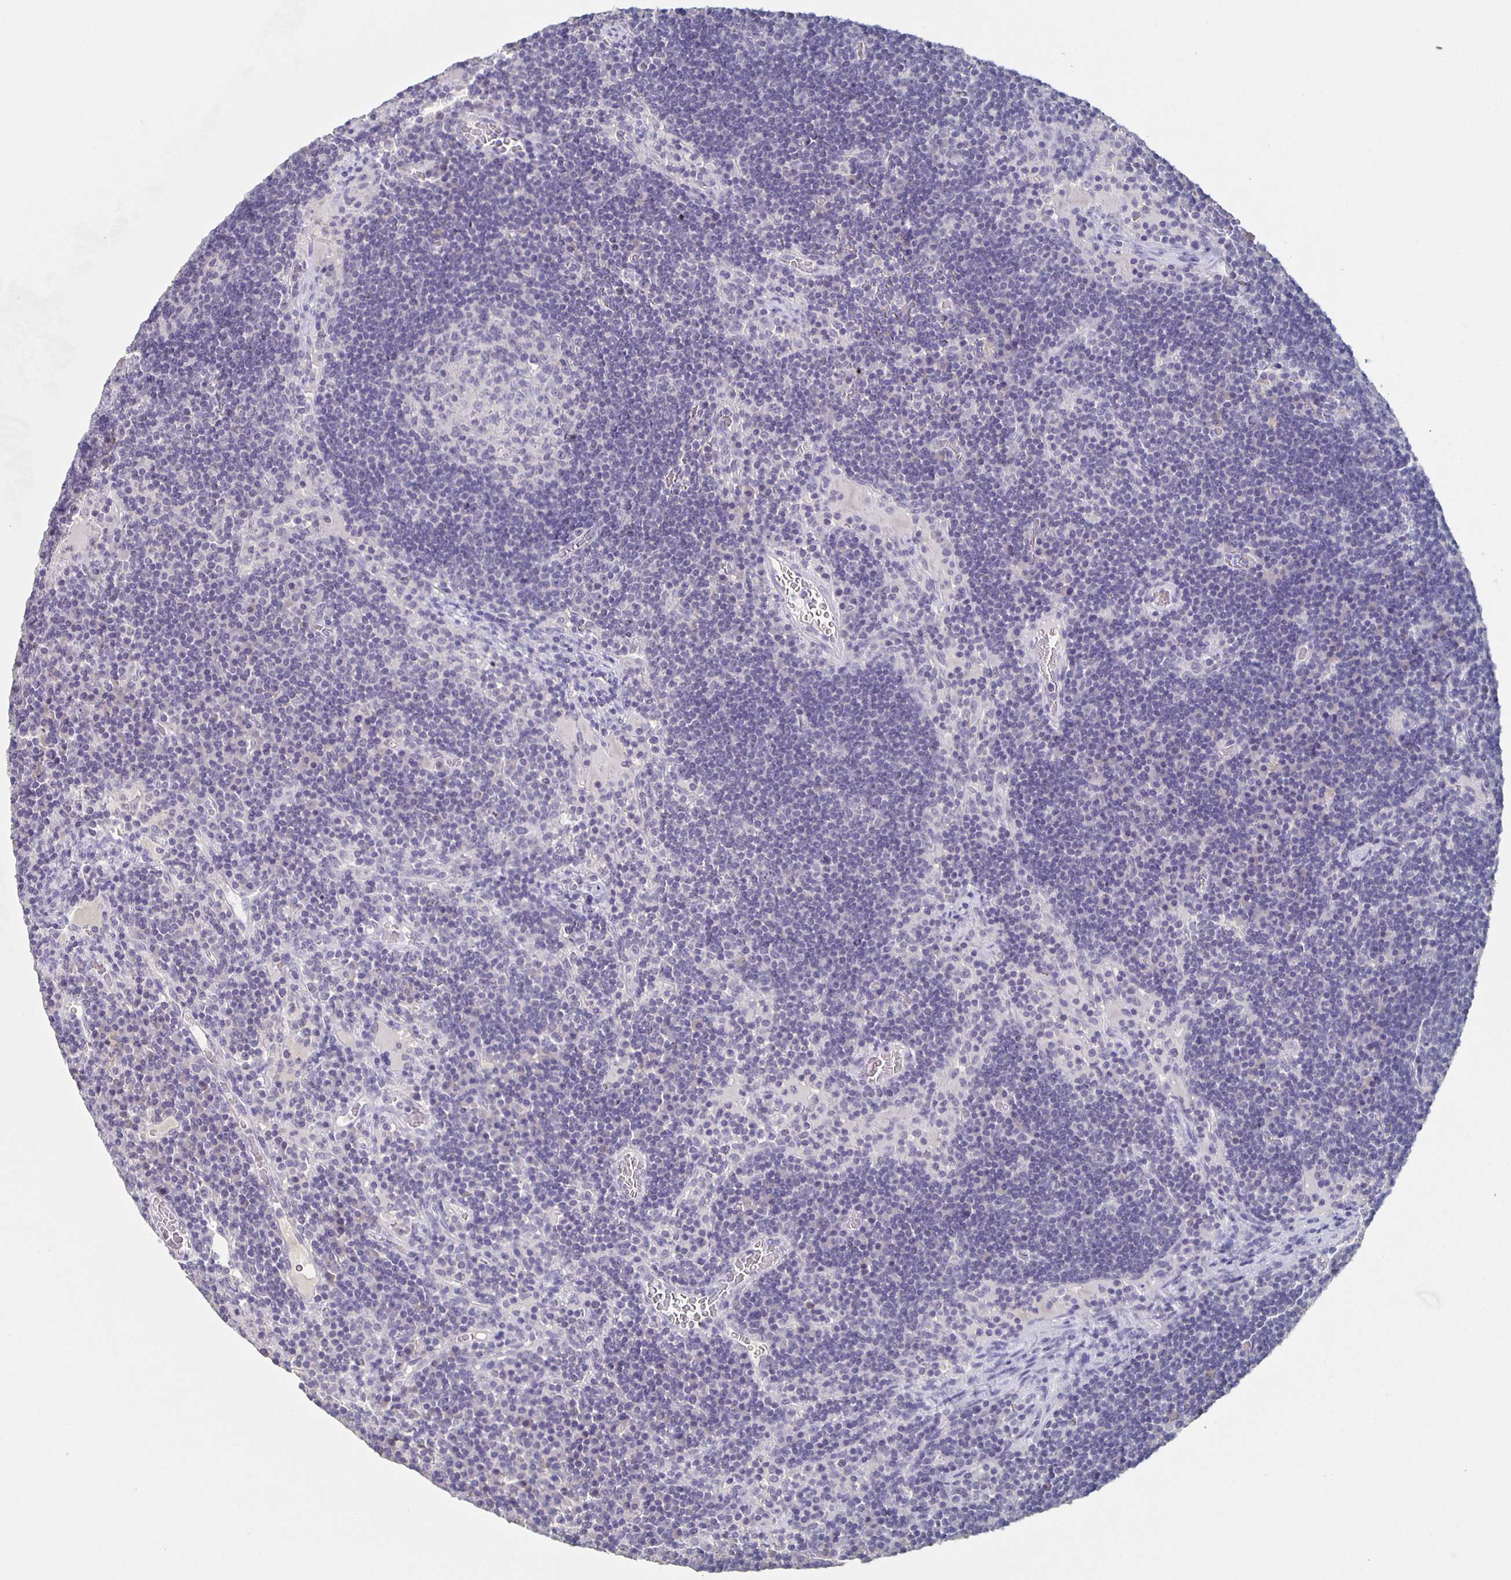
{"staining": {"intensity": "negative", "quantity": "none", "location": "none"}, "tissue": "lymph node", "cell_type": "Germinal center cells", "image_type": "normal", "snomed": [{"axis": "morphology", "description": "Normal tissue, NOS"}, {"axis": "topography", "description": "Lymph node"}], "caption": "The histopathology image shows no staining of germinal center cells in unremarkable lymph node.", "gene": "CACNA2D2", "patient": {"sex": "male", "age": 67}}